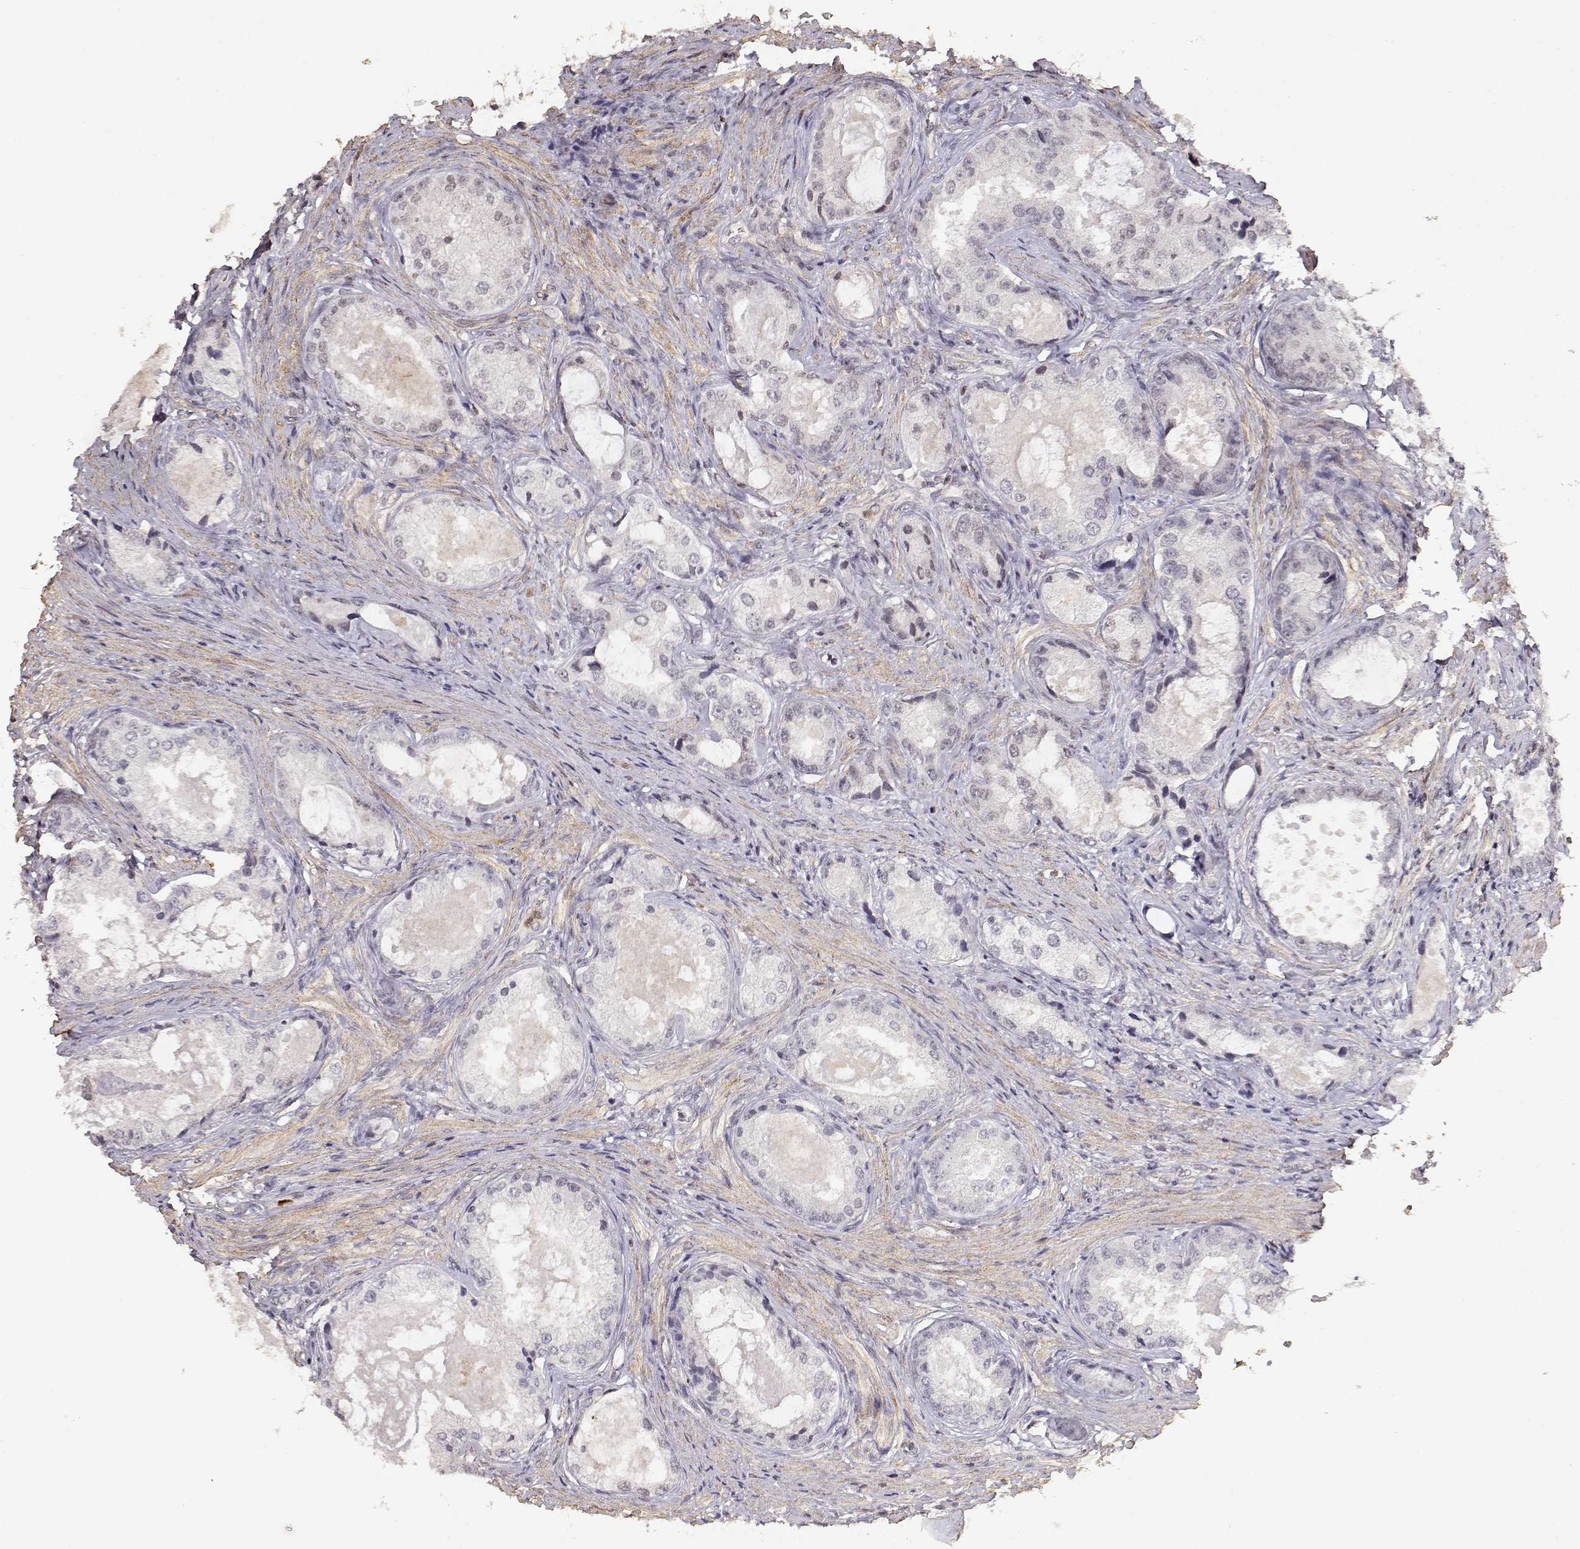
{"staining": {"intensity": "negative", "quantity": "none", "location": "none"}, "tissue": "prostate cancer", "cell_type": "Tumor cells", "image_type": "cancer", "snomed": [{"axis": "morphology", "description": "Adenocarcinoma, Low grade"}, {"axis": "topography", "description": "Prostate"}], "caption": "Prostate cancer (adenocarcinoma (low-grade)) was stained to show a protein in brown. There is no significant staining in tumor cells.", "gene": "TNFRSF10C", "patient": {"sex": "male", "age": 68}}